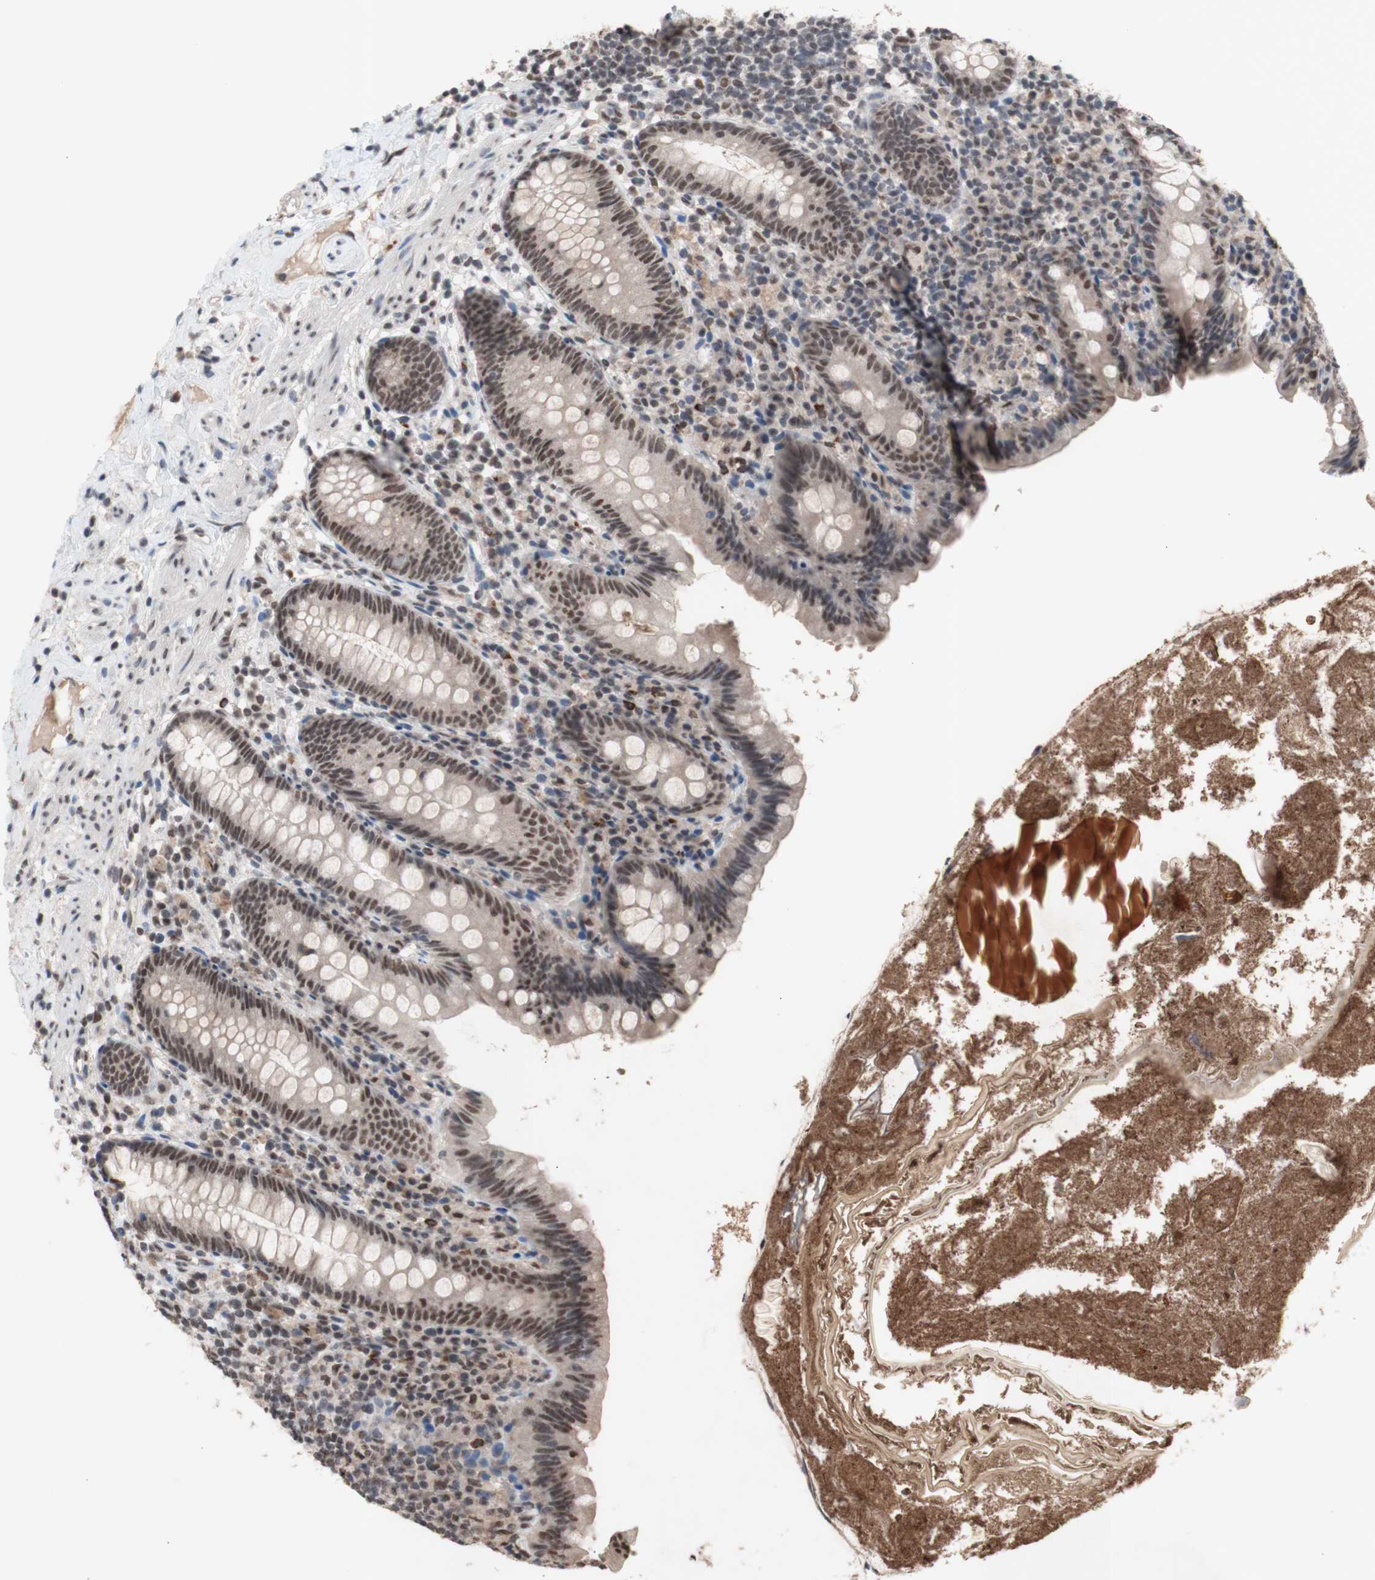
{"staining": {"intensity": "moderate", "quantity": ">75%", "location": "nuclear"}, "tissue": "appendix", "cell_type": "Glandular cells", "image_type": "normal", "snomed": [{"axis": "morphology", "description": "Normal tissue, NOS"}, {"axis": "topography", "description": "Appendix"}], "caption": "This is a micrograph of immunohistochemistry staining of normal appendix, which shows moderate positivity in the nuclear of glandular cells.", "gene": "SFPQ", "patient": {"sex": "male", "age": 52}}